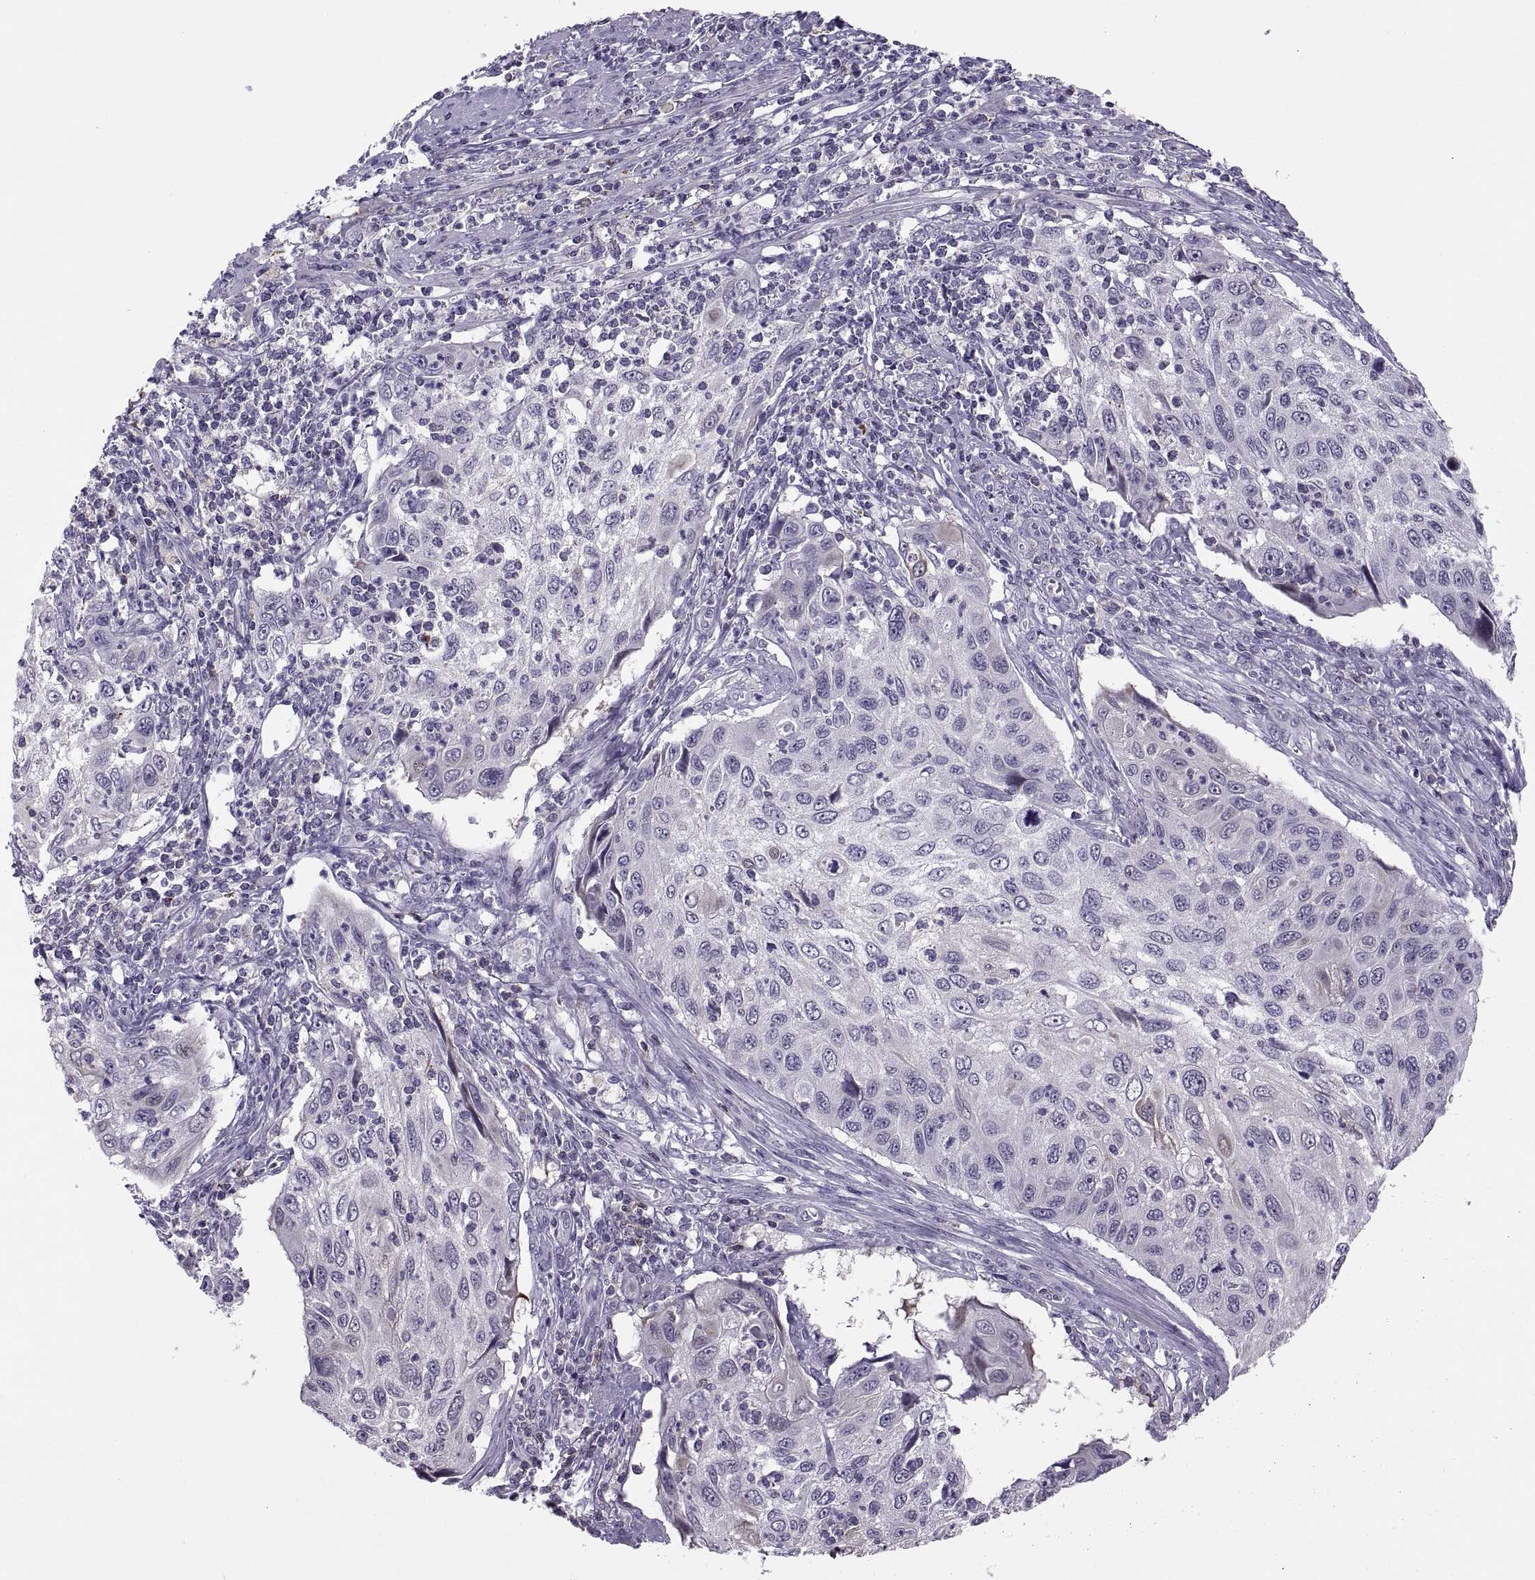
{"staining": {"intensity": "negative", "quantity": "none", "location": "none"}, "tissue": "cervical cancer", "cell_type": "Tumor cells", "image_type": "cancer", "snomed": [{"axis": "morphology", "description": "Squamous cell carcinoma, NOS"}, {"axis": "topography", "description": "Cervix"}], "caption": "Immunohistochemistry photomicrograph of cervical squamous cell carcinoma stained for a protein (brown), which exhibits no staining in tumor cells. (IHC, brightfield microscopy, high magnification).", "gene": "TTC21A", "patient": {"sex": "female", "age": 70}}